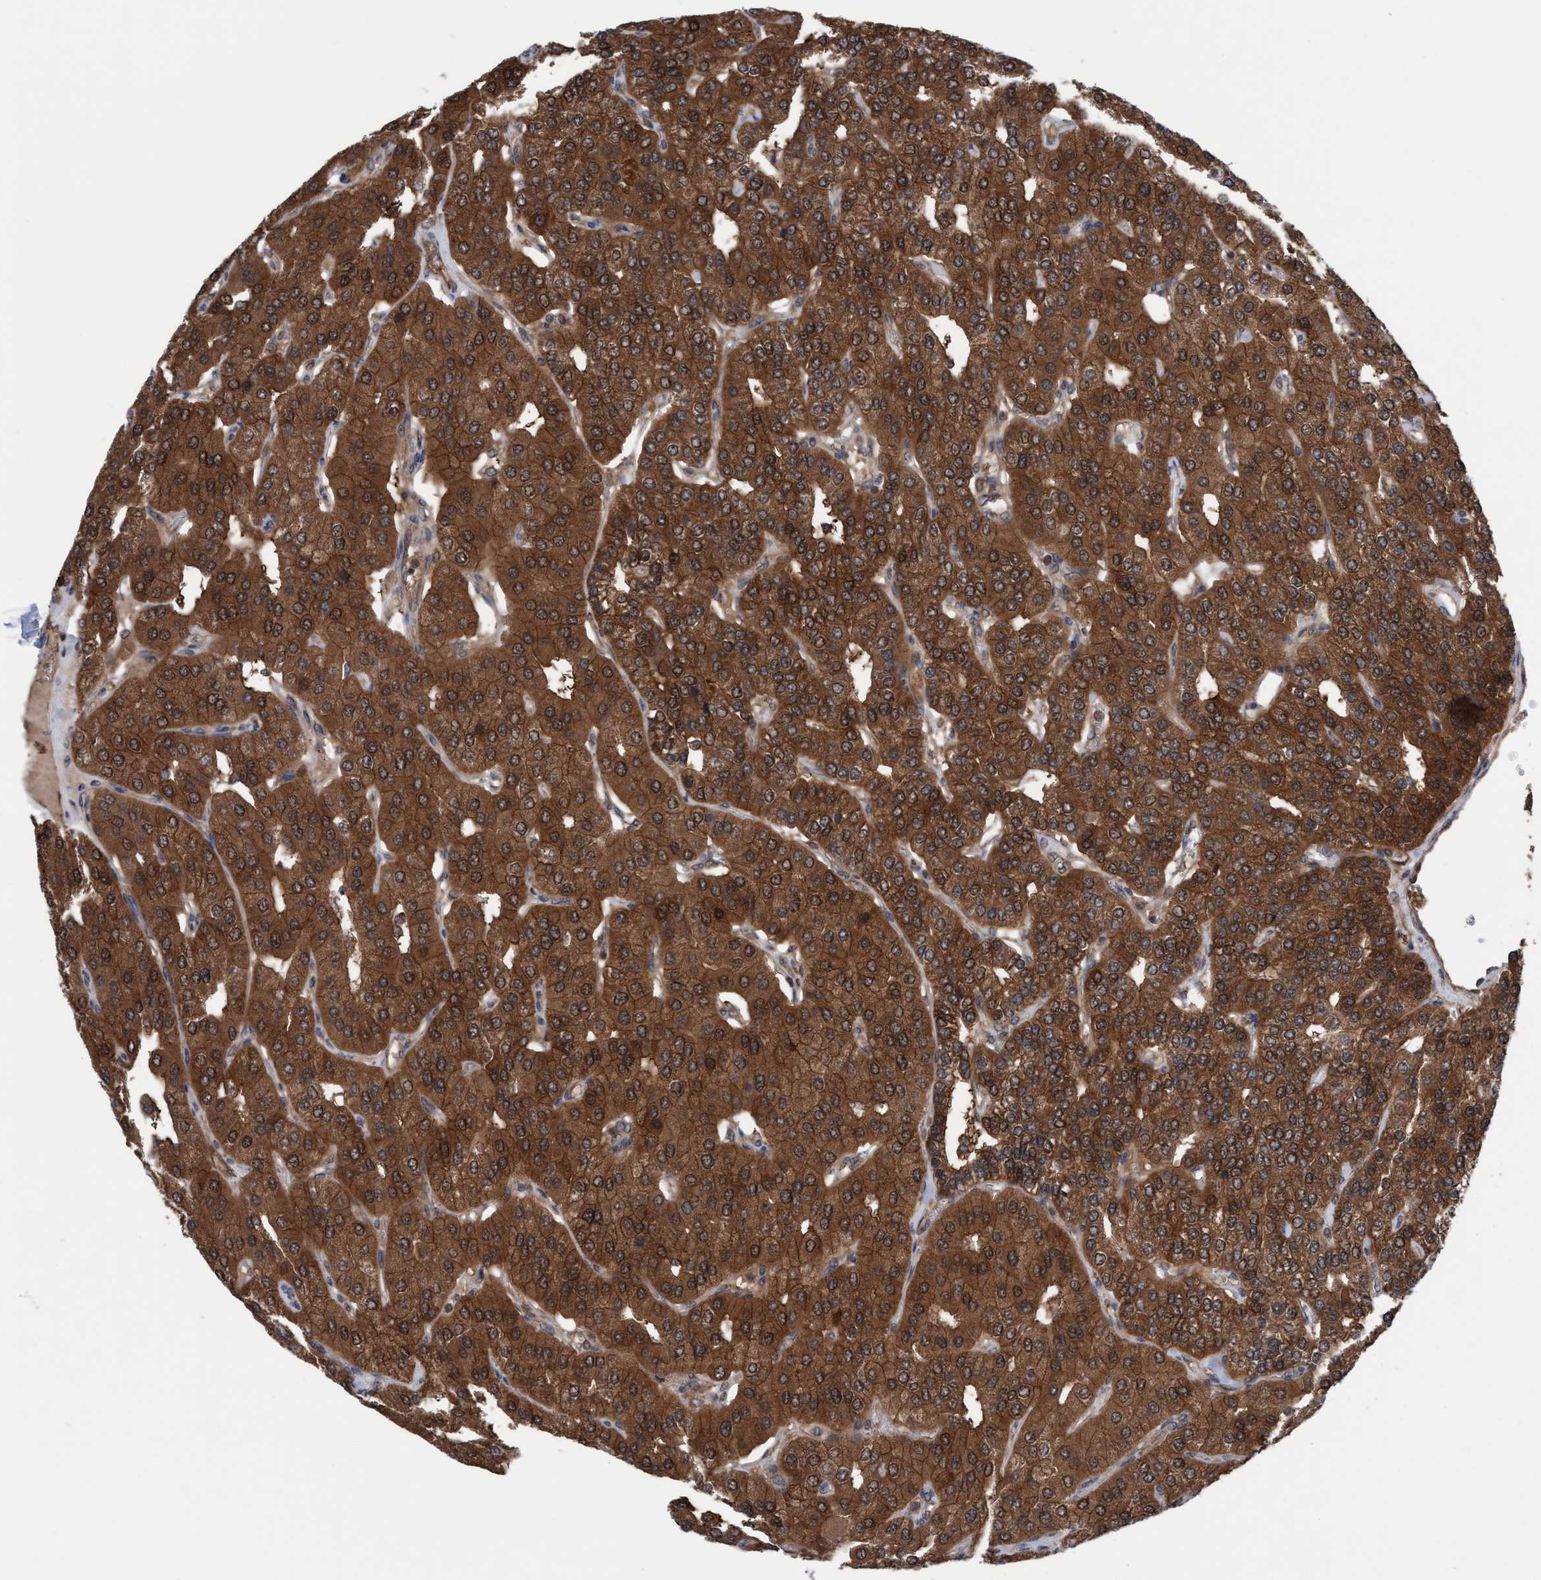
{"staining": {"intensity": "strong", "quantity": ">75%", "location": "cytoplasmic/membranous"}, "tissue": "parathyroid gland", "cell_type": "Glandular cells", "image_type": "normal", "snomed": [{"axis": "morphology", "description": "Normal tissue, NOS"}, {"axis": "morphology", "description": "Adenoma, NOS"}, {"axis": "topography", "description": "Parathyroid gland"}], "caption": "The micrograph exhibits immunohistochemical staining of unremarkable parathyroid gland. There is strong cytoplasmic/membranous staining is appreciated in approximately >75% of glandular cells.", "gene": "GLOD4", "patient": {"sex": "female", "age": 86}}